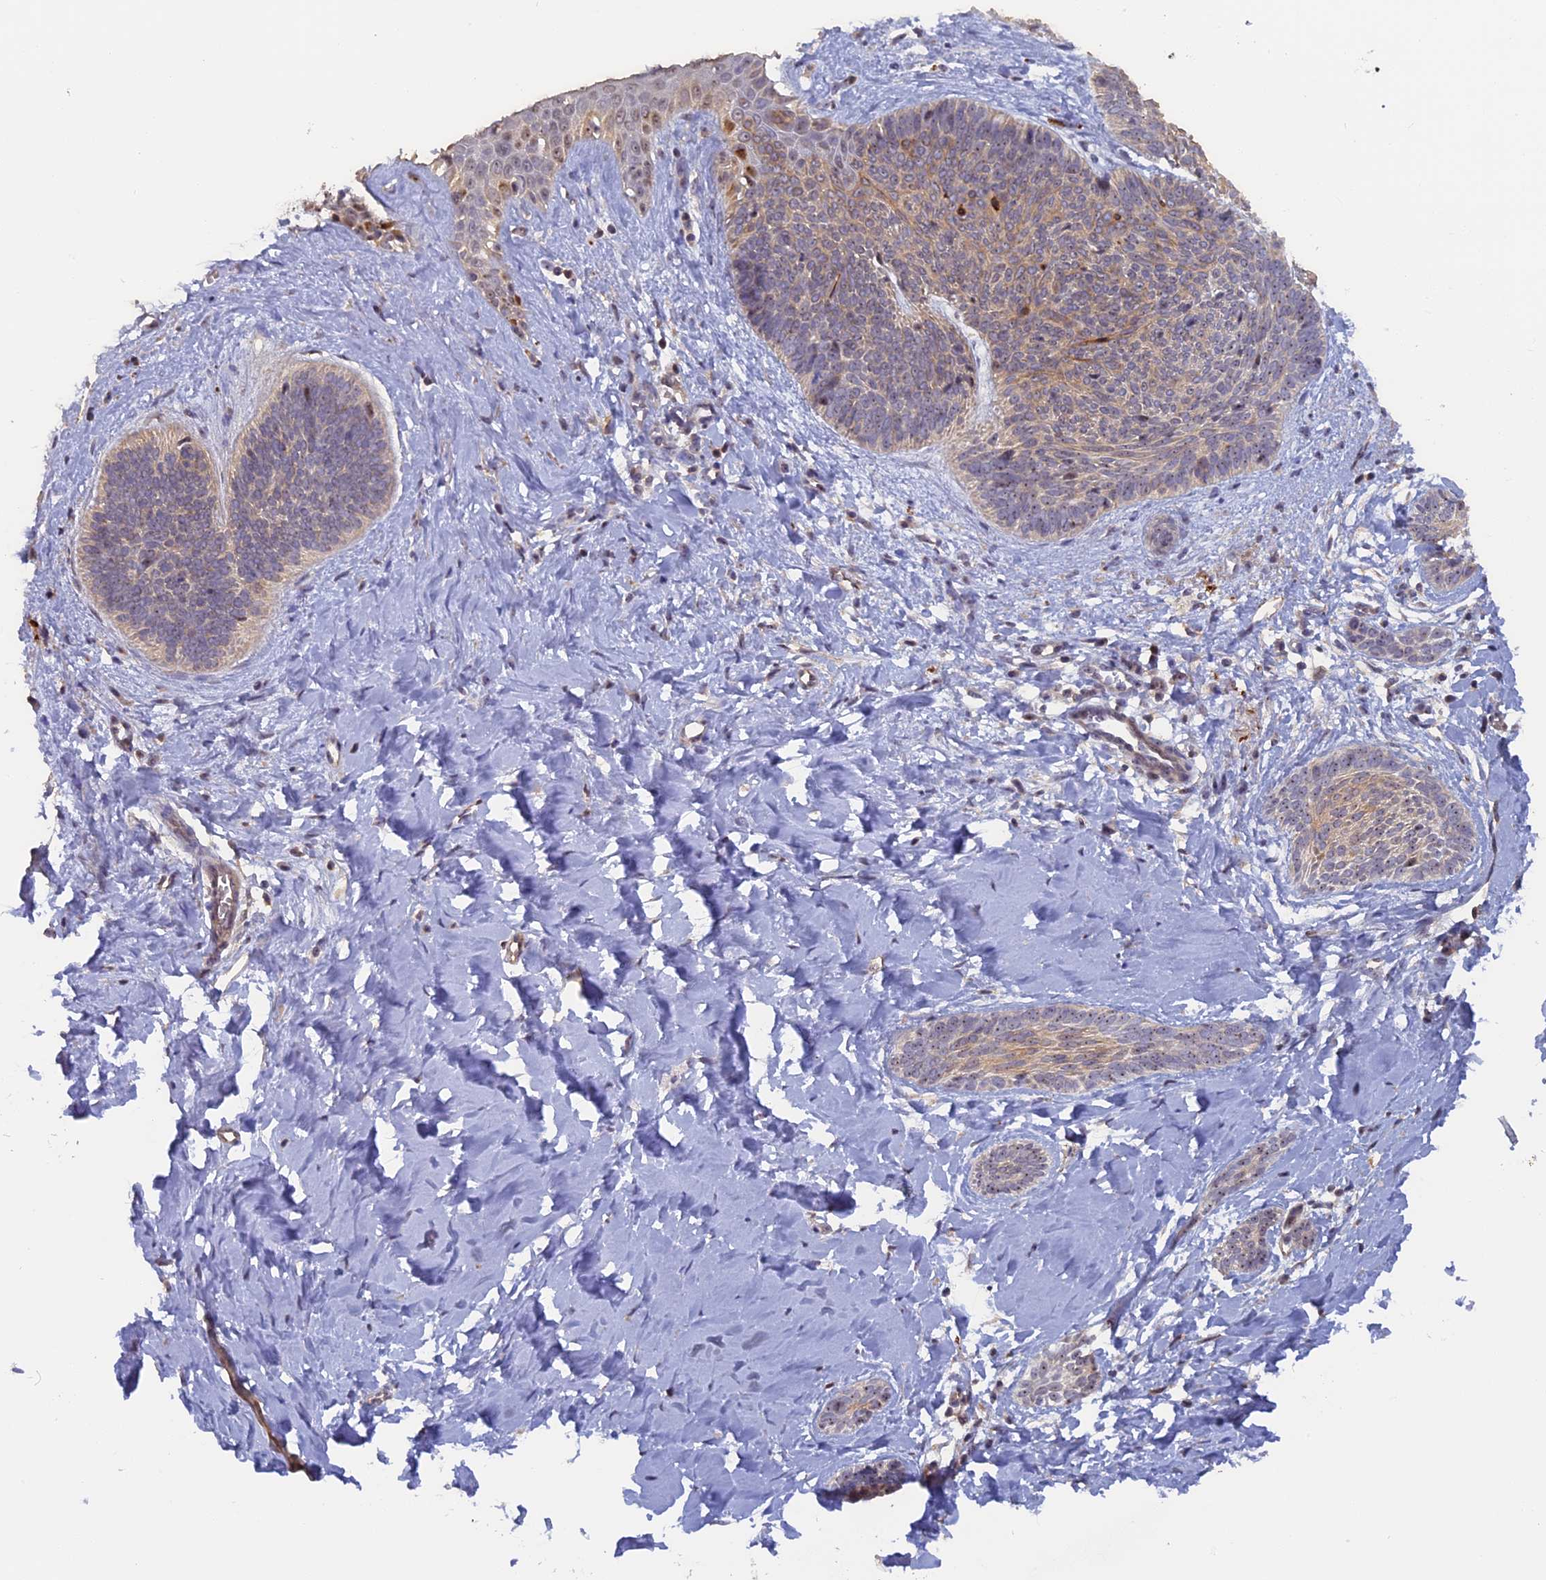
{"staining": {"intensity": "weak", "quantity": "<25%", "location": "cytoplasmic/membranous"}, "tissue": "skin cancer", "cell_type": "Tumor cells", "image_type": "cancer", "snomed": [{"axis": "morphology", "description": "Basal cell carcinoma"}, {"axis": "topography", "description": "Skin"}], "caption": "High magnification brightfield microscopy of skin cancer stained with DAB (brown) and counterstained with hematoxylin (blue): tumor cells show no significant expression. (DAB immunohistochemistry (IHC) visualized using brightfield microscopy, high magnification).", "gene": "FAM98C", "patient": {"sex": "female", "age": 81}}